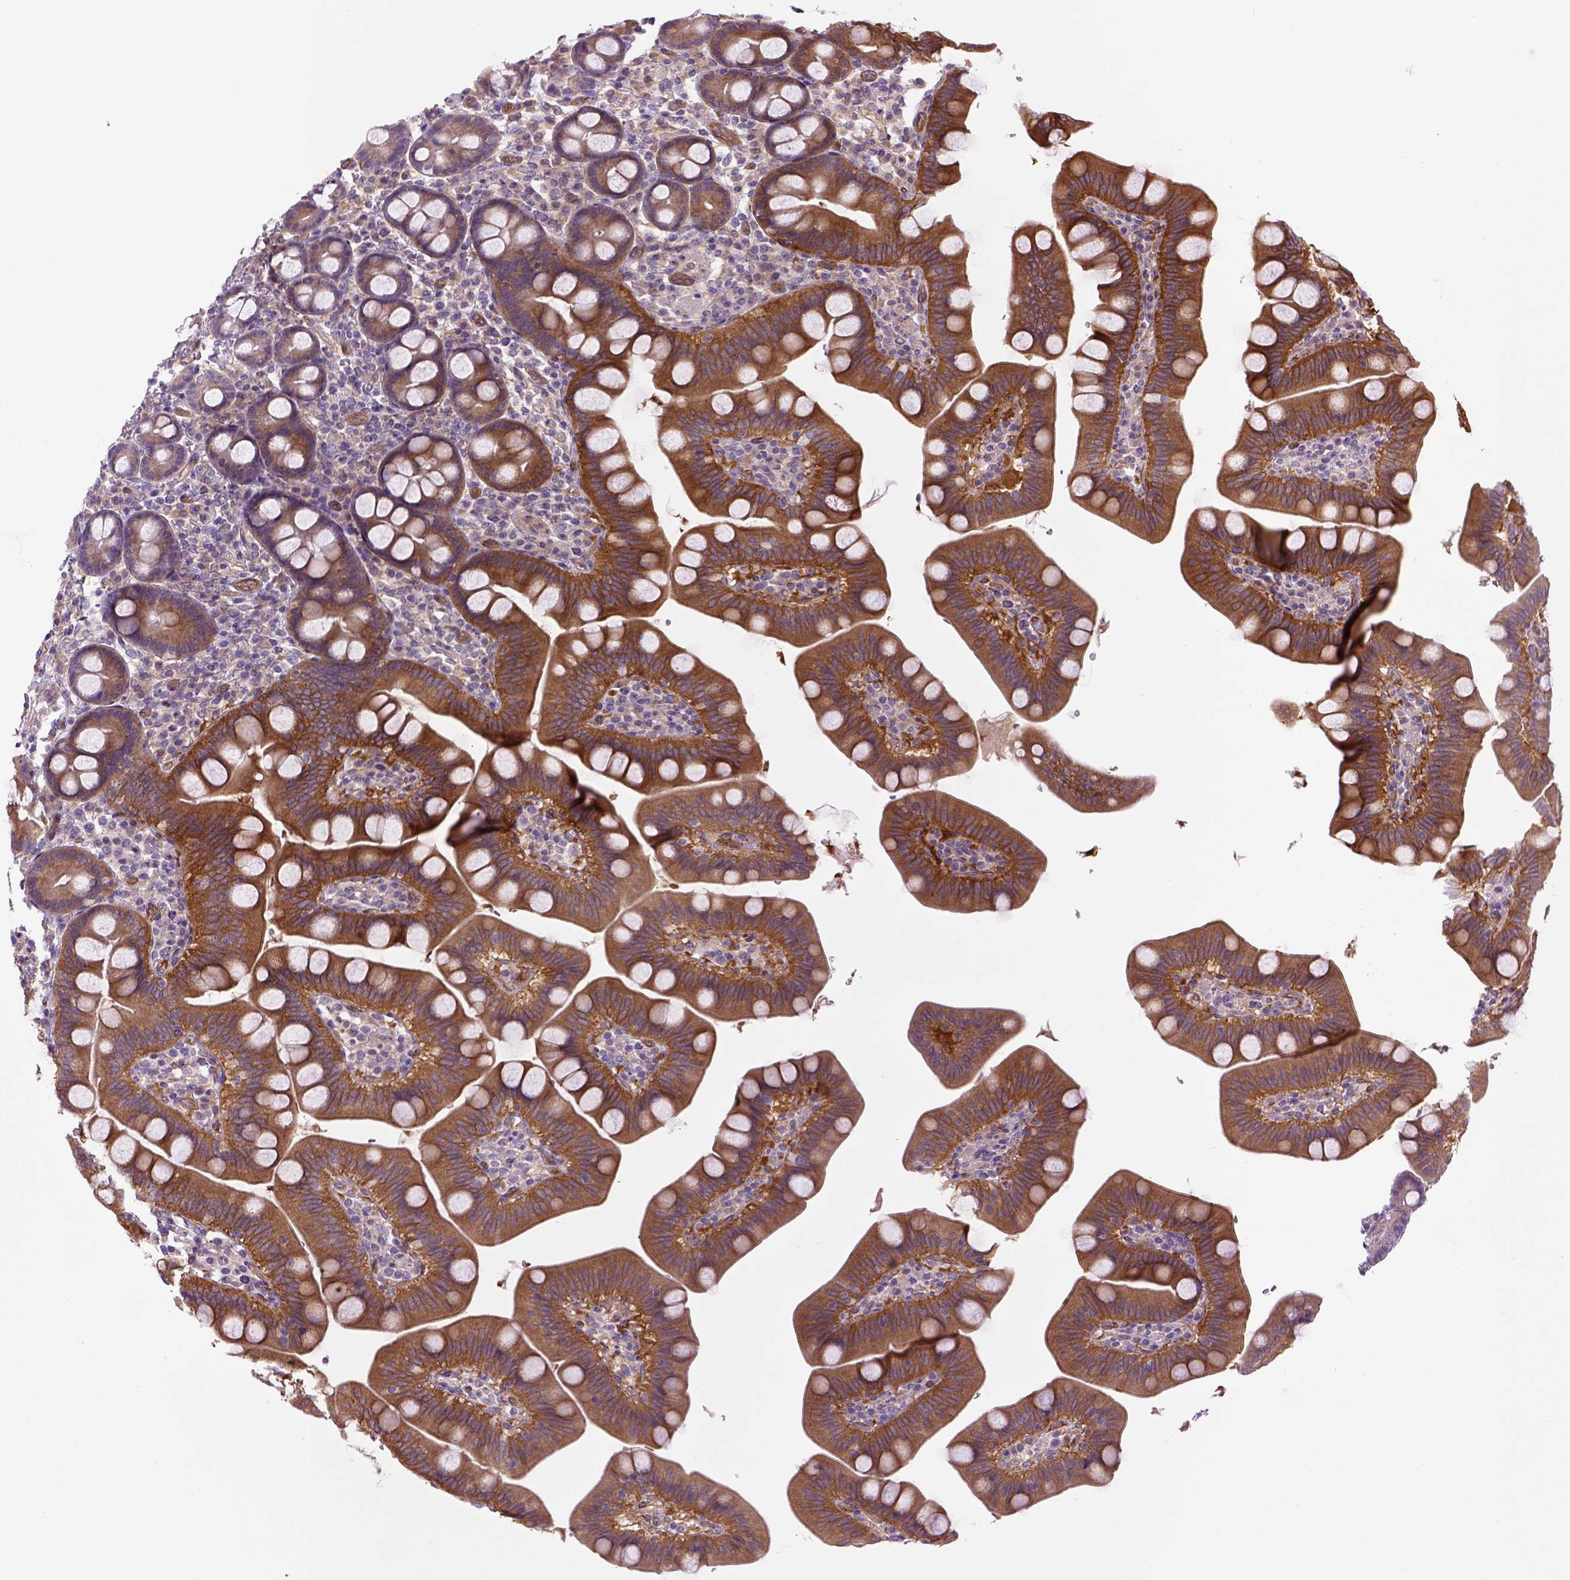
{"staining": {"intensity": "moderate", "quantity": ">75%", "location": "cytoplasmic/membranous"}, "tissue": "duodenum", "cell_type": "Glandular cells", "image_type": "normal", "snomed": [{"axis": "morphology", "description": "Normal tissue, NOS"}, {"axis": "topography", "description": "Pancreas"}, {"axis": "topography", "description": "Duodenum"}], "caption": "The image exhibits immunohistochemical staining of normal duodenum. There is moderate cytoplasmic/membranous staining is seen in about >75% of glandular cells. Nuclei are stained in blue.", "gene": "CASKIN2", "patient": {"sex": "male", "age": 59}}